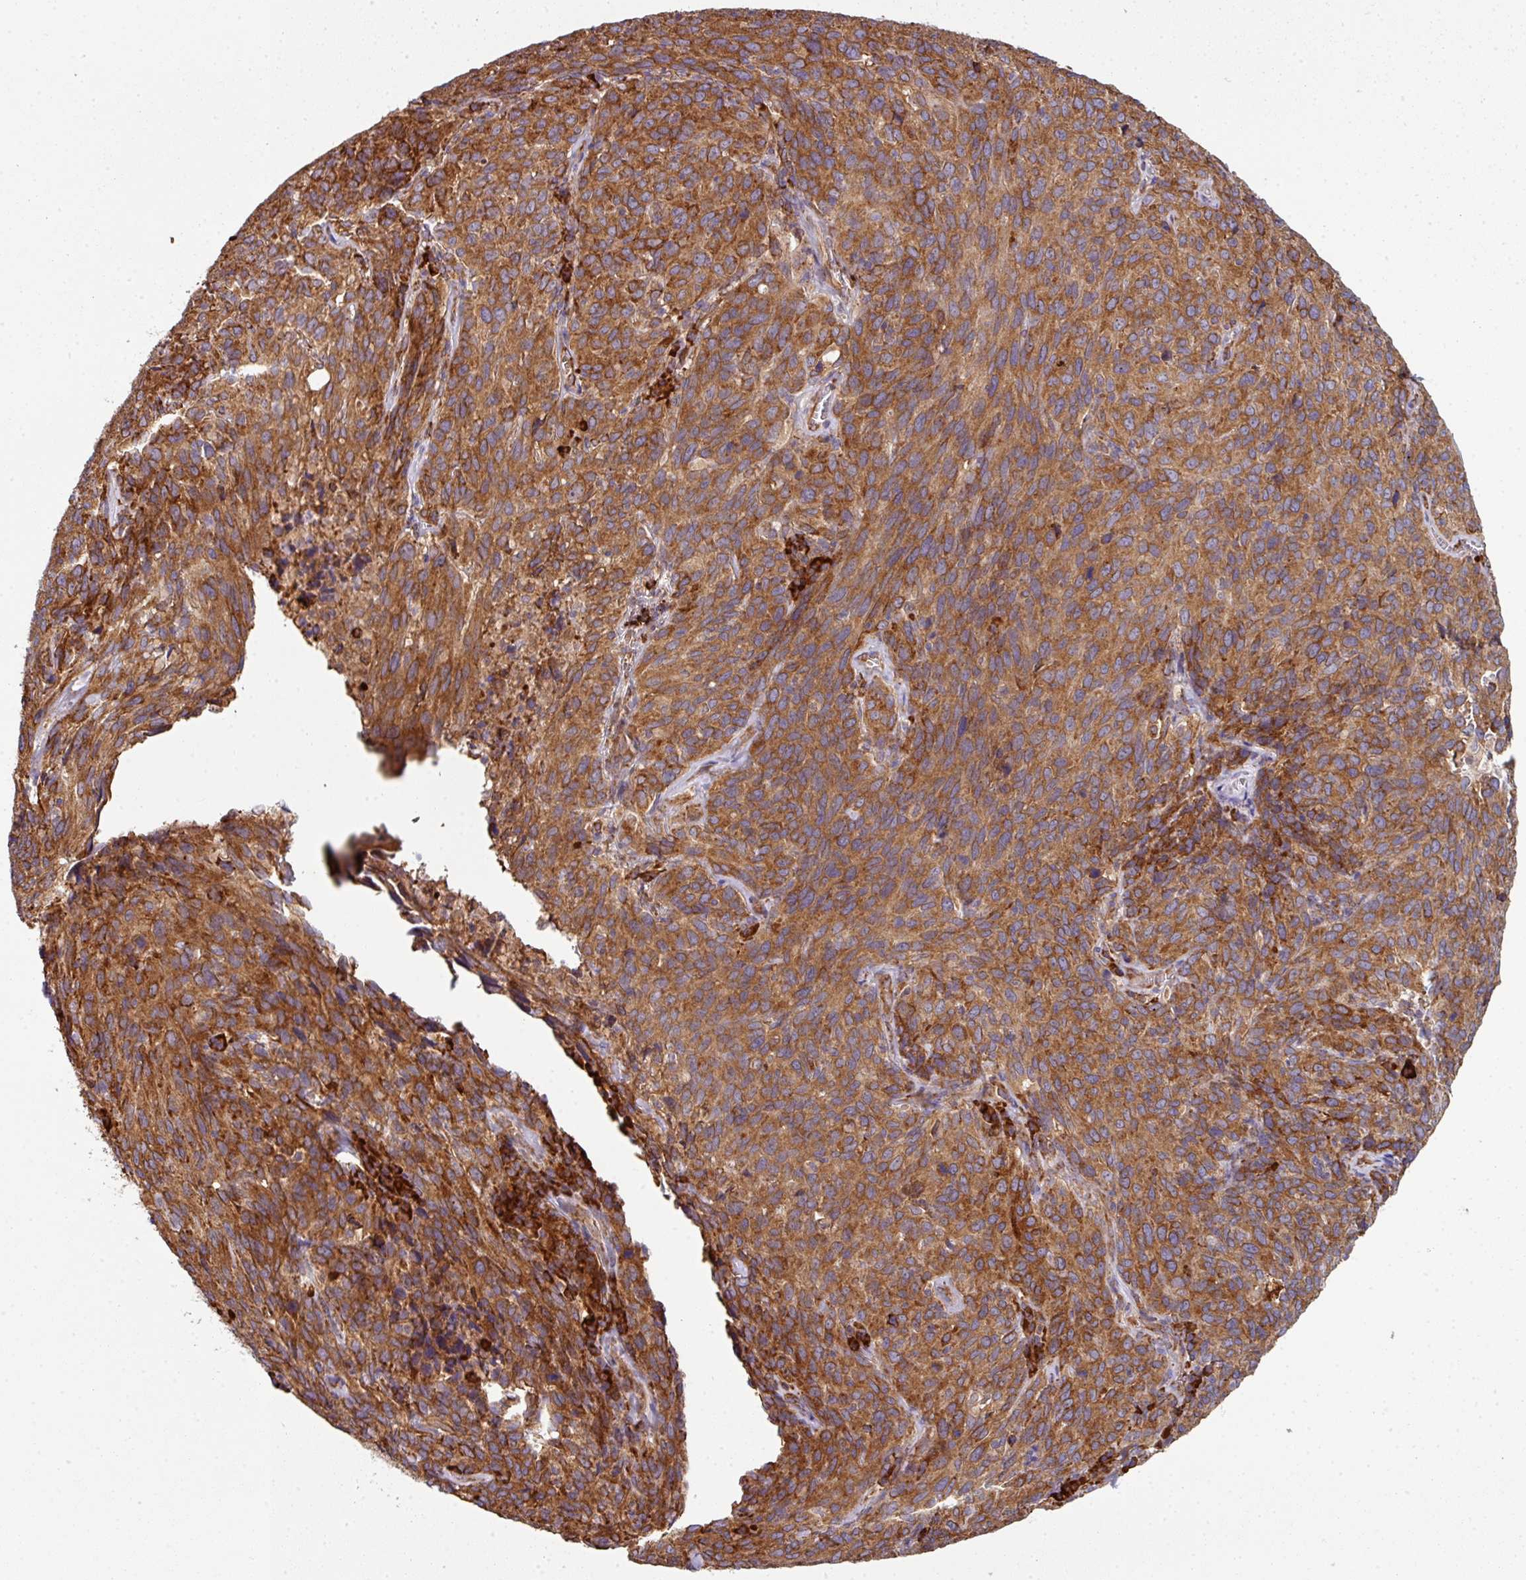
{"staining": {"intensity": "moderate", "quantity": ">75%", "location": "cytoplasmic/membranous"}, "tissue": "cervical cancer", "cell_type": "Tumor cells", "image_type": "cancer", "snomed": [{"axis": "morphology", "description": "Squamous cell carcinoma, NOS"}, {"axis": "topography", "description": "Cervix"}], "caption": "A histopathology image showing moderate cytoplasmic/membranous expression in approximately >75% of tumor cells in cervical squamous cell carcinoma, as visualized by brown immunohistochemical staining.", "gene": "FAT4", "patient": {"sex": "female", "age": 51}}